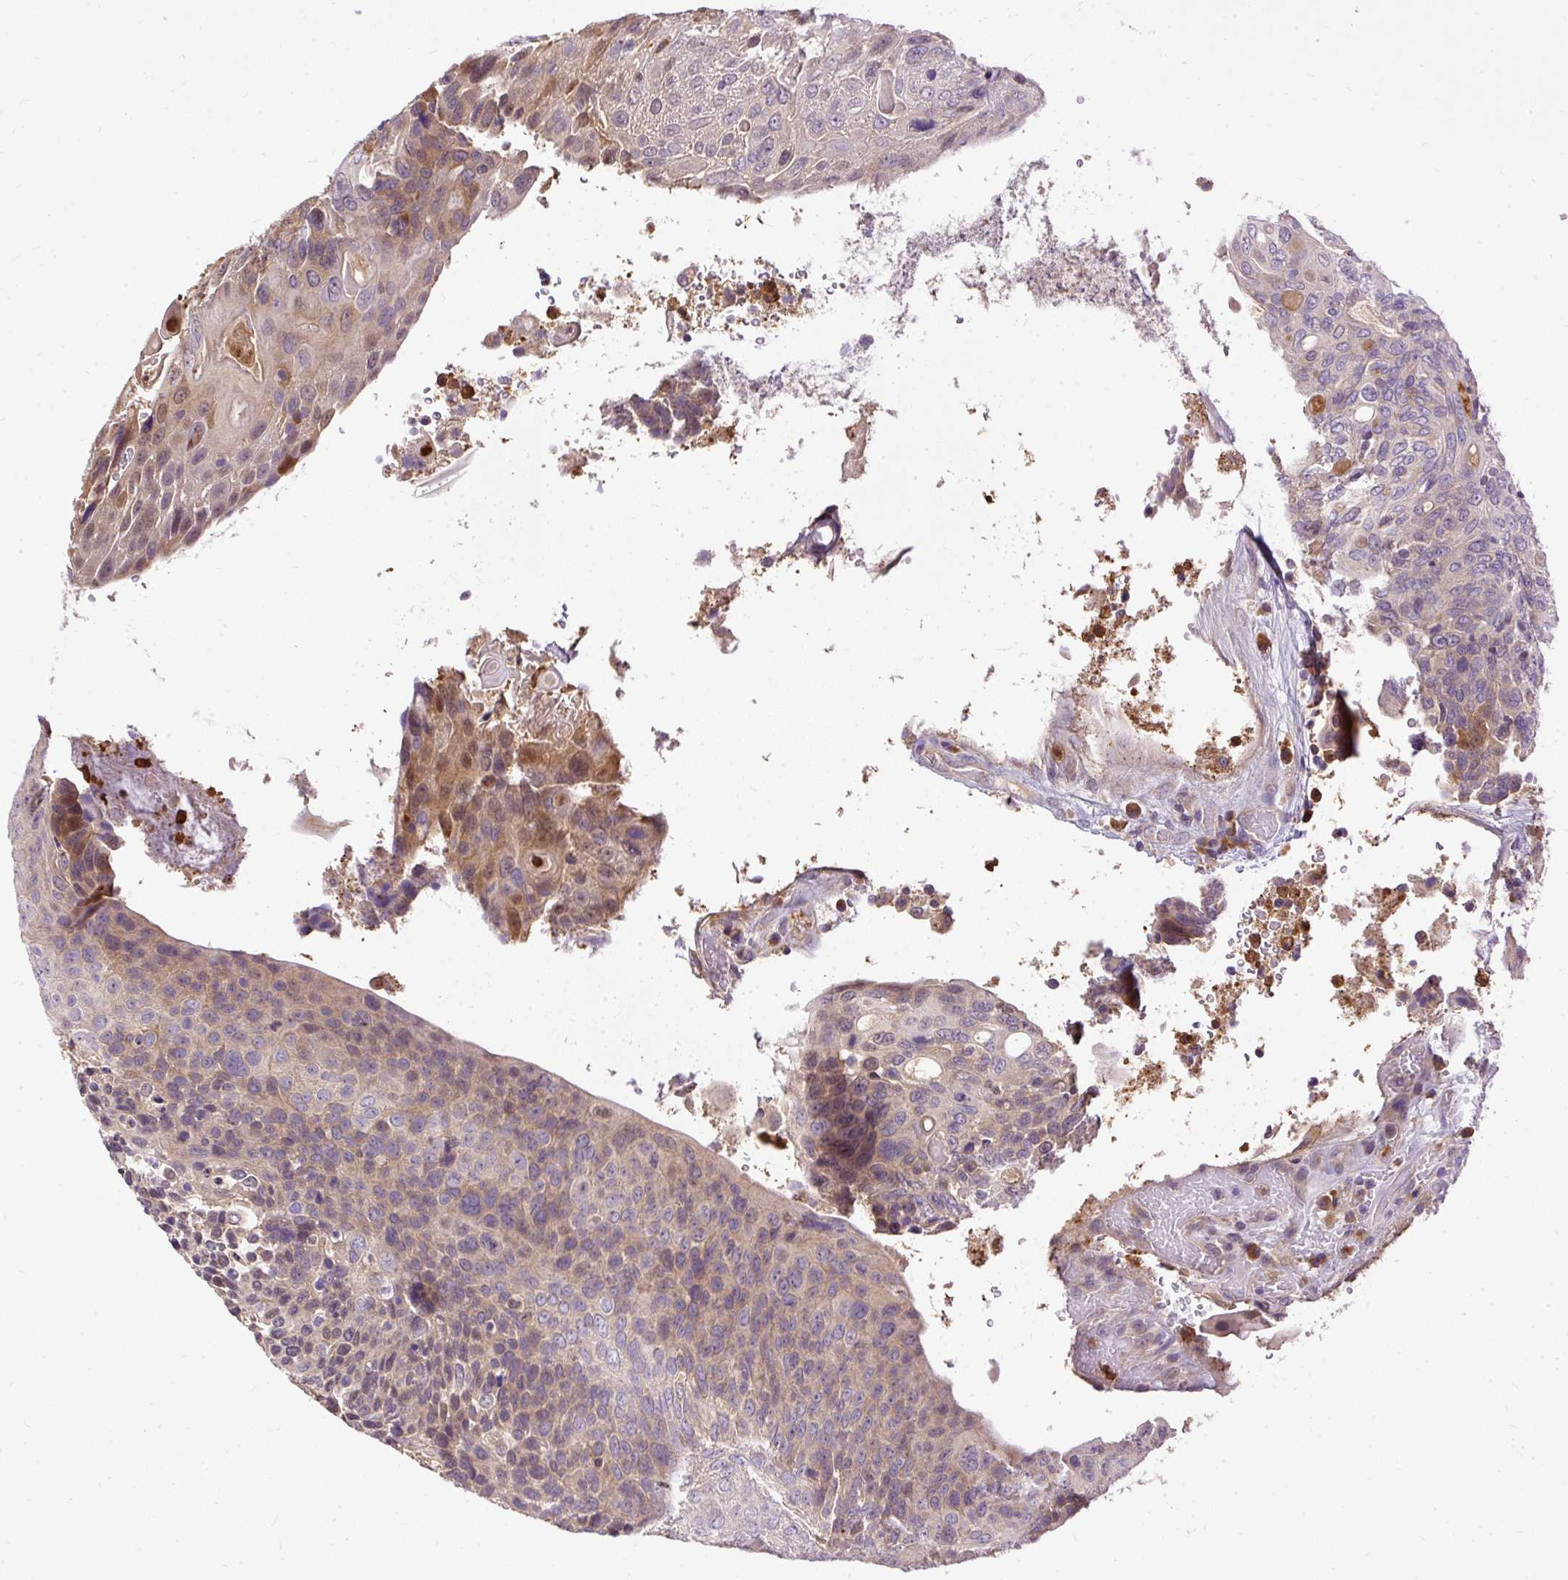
{"staining": {"intensity": "moderate", "quantity": "25%-75%", "location": "cytoplasmic/membranous"}, "tissue": "urothelial cancer", "cell_type": "Tumor cells", "image_type": "cancer", "snomed": [{"axis": "morphology", "description": "Urothelial carcinoma, High grade"}, {"axis": "topography", "description": "Urinary bladder"}], "caption": "This is a histology image of IHC staining of urothelial carcinoma (high-grade), which shows moderate expression in the cytoplasmic/membranous of tumor cells.", "gene": "CTTNBP2", "patient": {"sex": "female", "age": 70}}